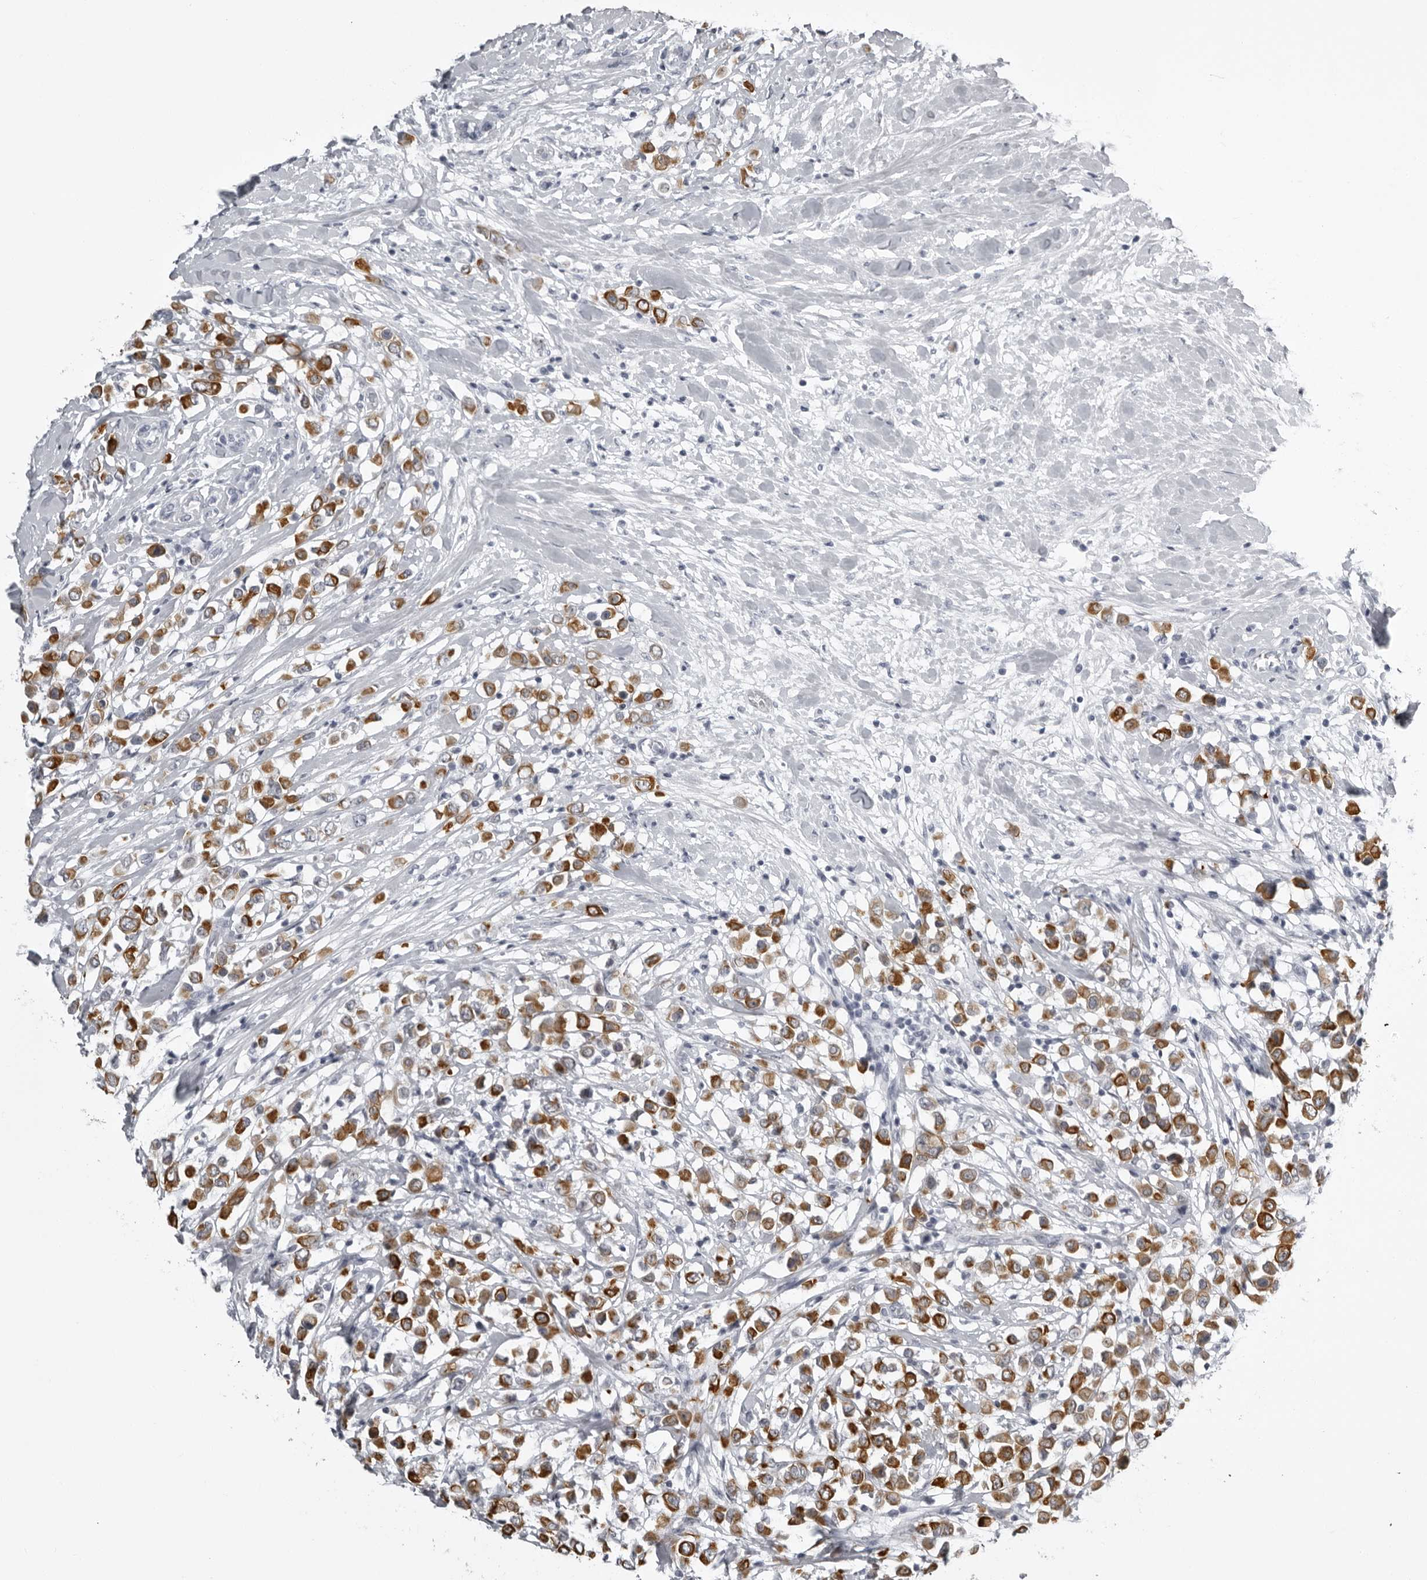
{"staining": {"intensity": "moderate", "quantity": ">75%", "location": "cytoplasmic/membranous"}, "tissue": "breast cancer", "cell_type": "Tumor cells", "image_type": "cancer", "snomed": [{"axis": "morphology", "description": "Duct carcinoma"}, {"axis": "topography", "description": "Breast"}], "caption": "Immunohistochemistry (IHC) micrograph of human invasive ductal carcinoma (breast) stained for a protein (brown), which shows medium levels of moderate cytoplasmic/membranous positivity in approximately >75% of tumor cells.", "gene": "UROD", "patient": {"sex": "female", "age": 61}}